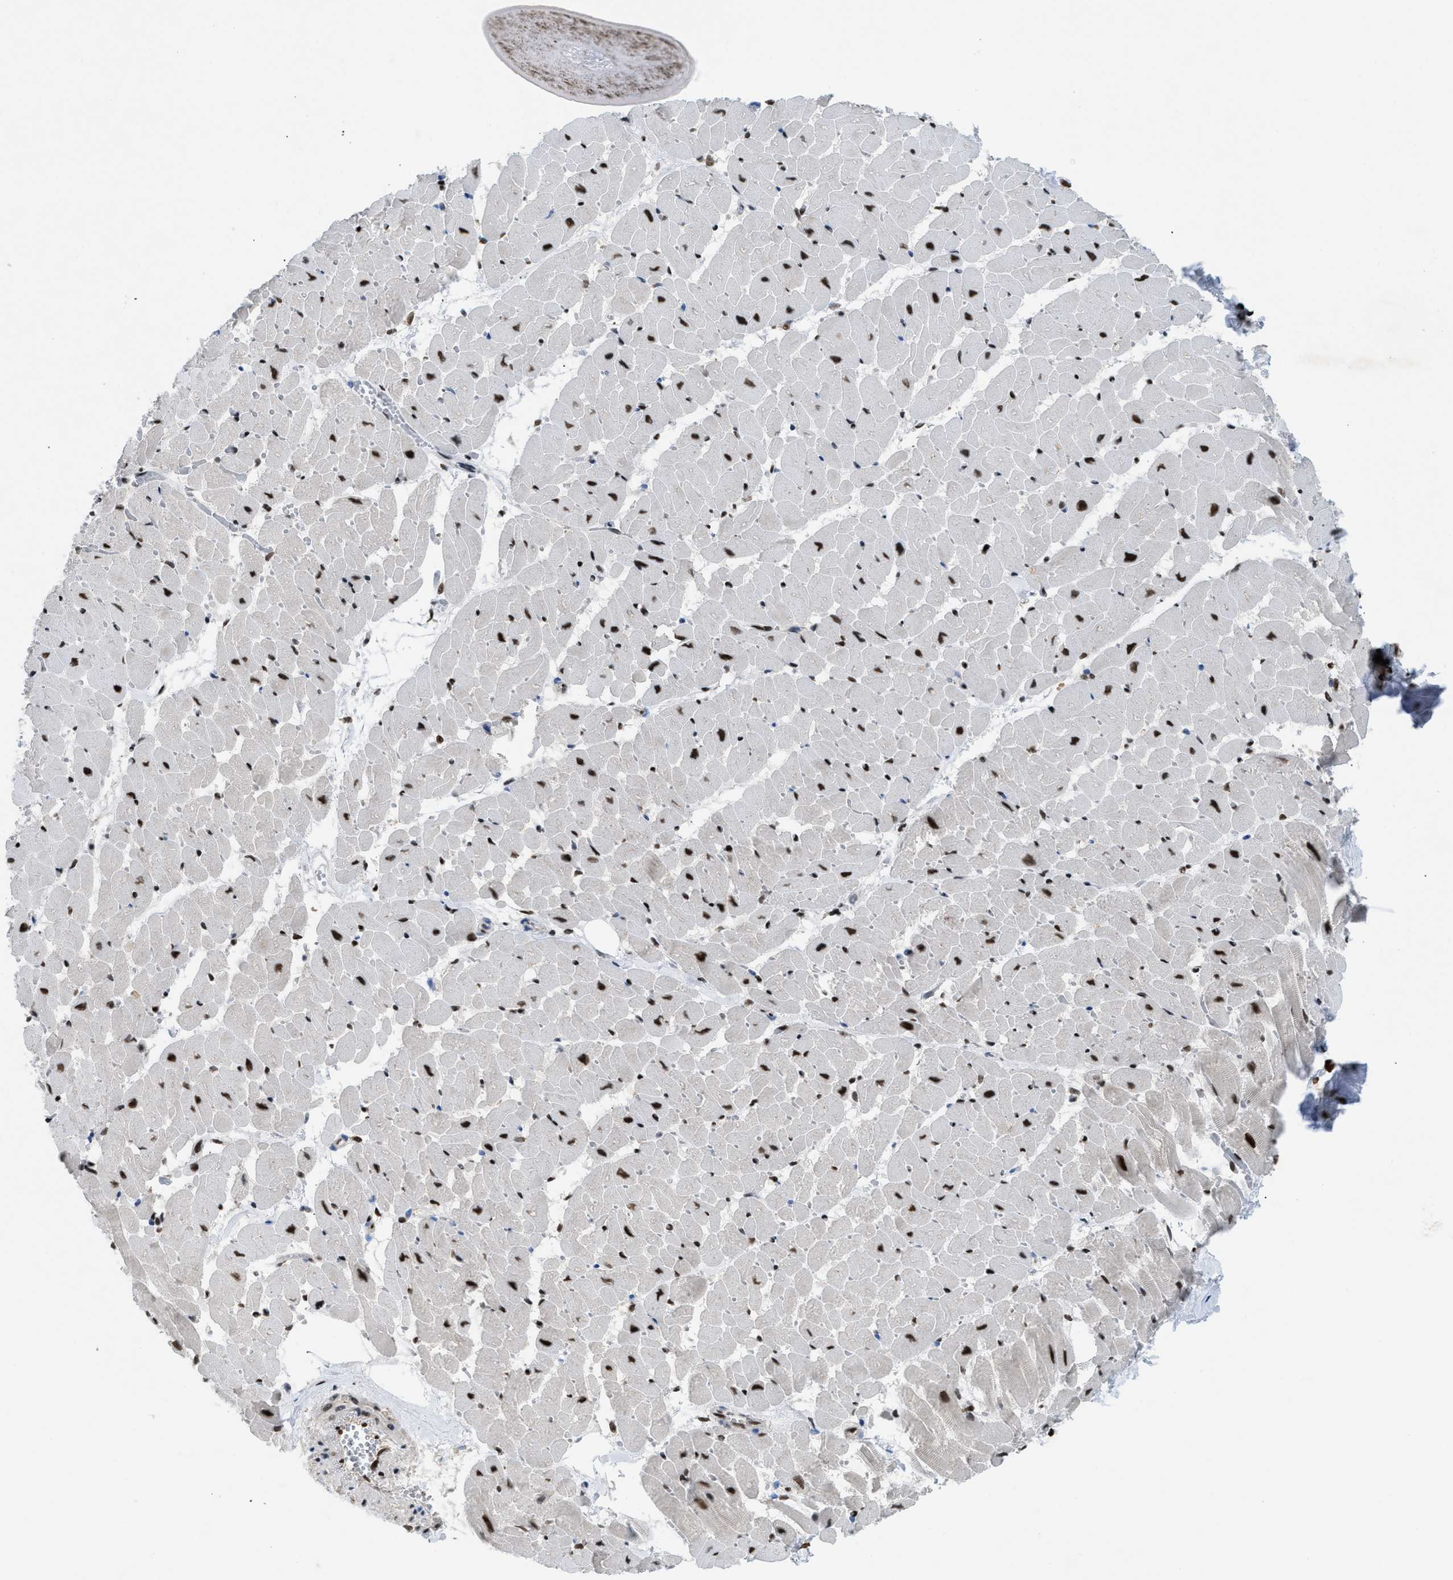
{"staining": {"intensity": "strong", "quantity": ">75%", "location": "nuclear"}, "tissue": "heart muscle", "cell_type": "Cardiomyocytes", "image_type": "normal", "snomed": [{"axis": "morphology", "description": "Normal tissue, NOS"}, {"axis": "topography", "description": "Heart"}], "caption": "An image showing strong nuclear positivity in approximately >75% of cardiomyocytes in unremarkable heart muscle, as visualized by brown immunohistochemical staining.", "gene": "SCAF4", "patient": {"sex": "female", "age": 19}}